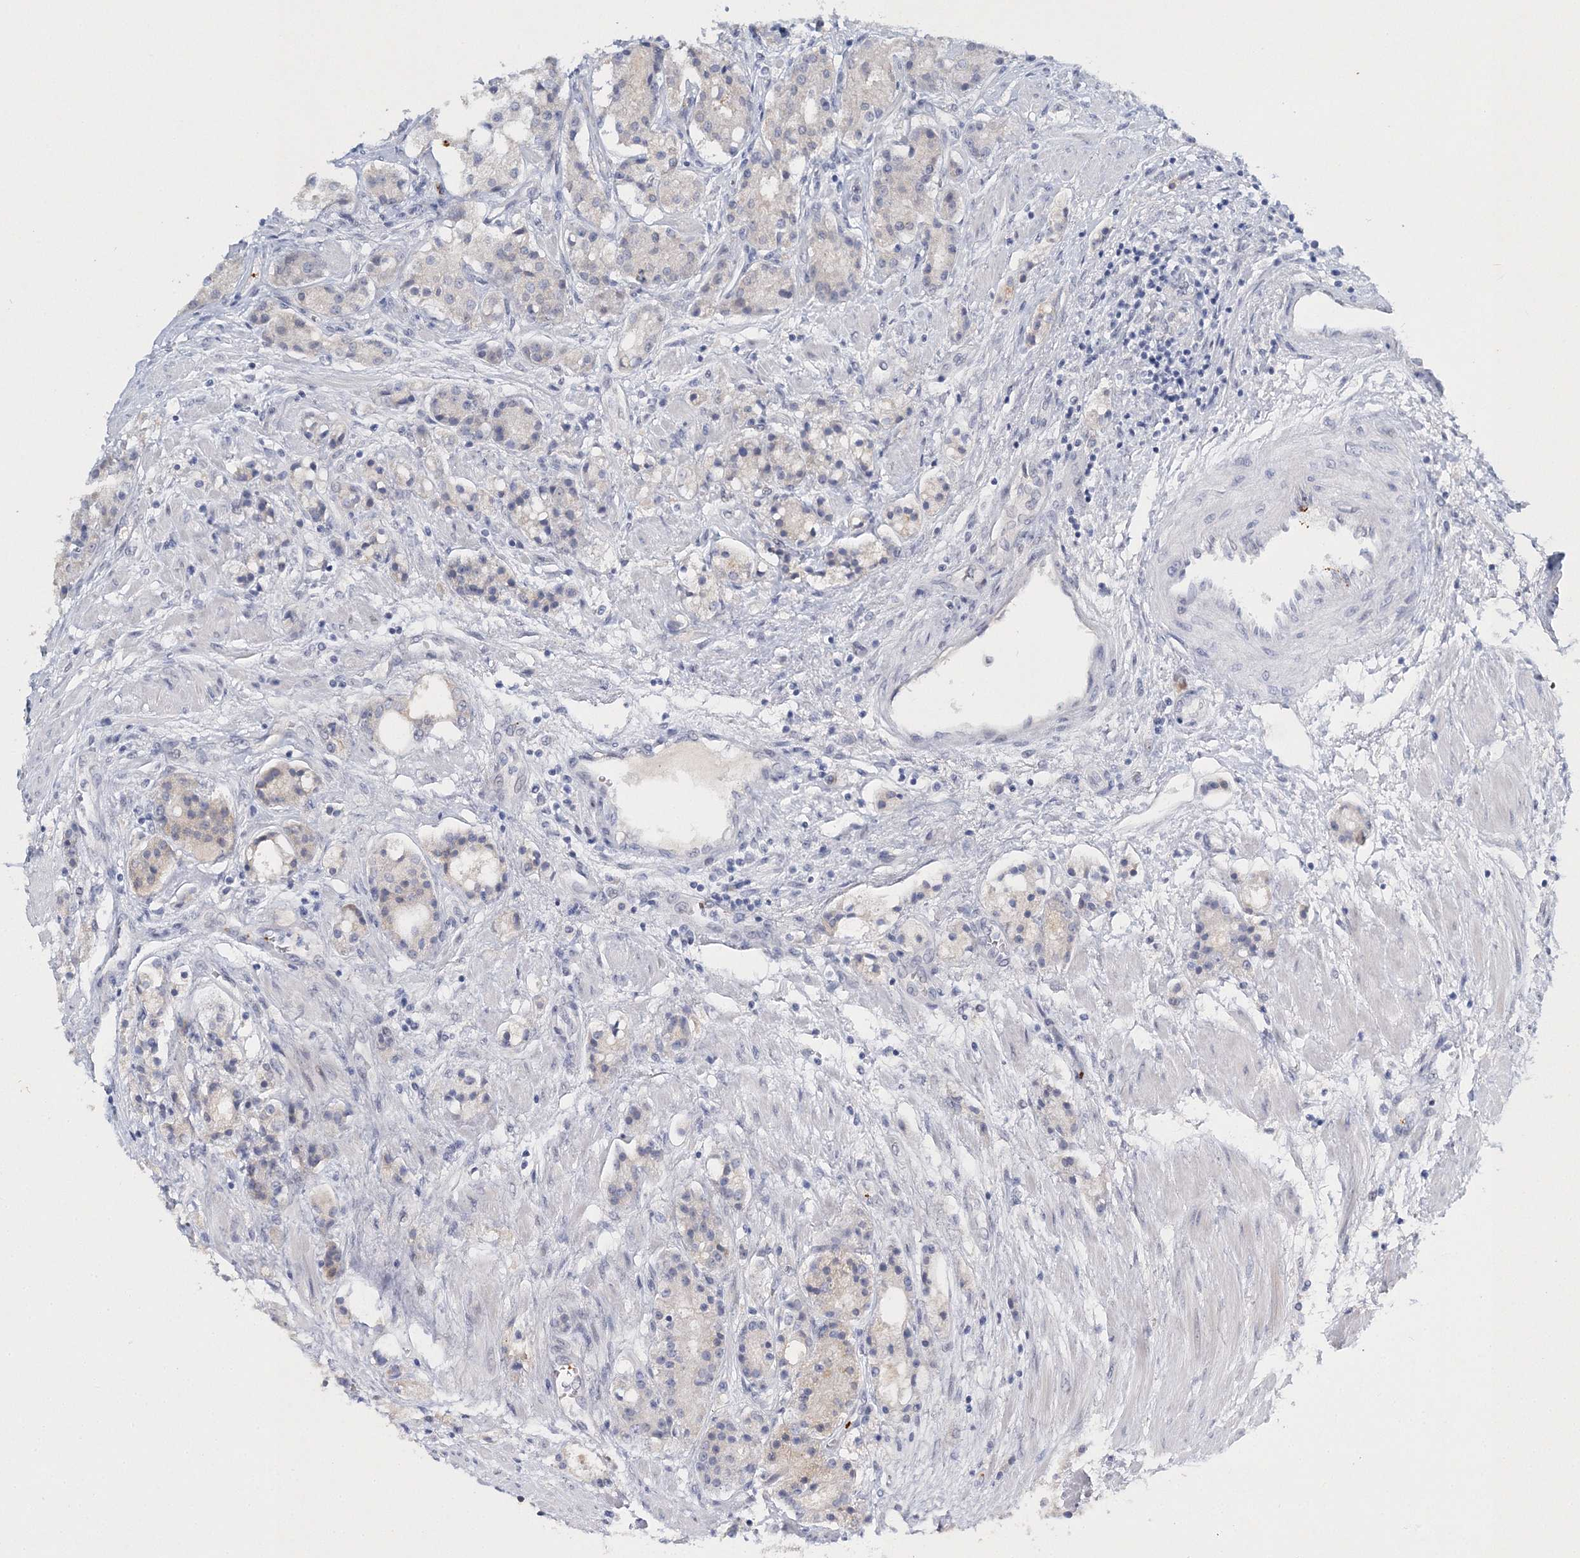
{"staining": {"intensity": "weak", "quantity": "<25%", "location": "cytoplasmic/membranous"}, "tissue": "prostate cancer", "cell_type": "Tumor cells", "image_type": "cancer", "snomed": [{"axis": "morphology", "description": "Adenocarcinoma, High grade"}, {"axis": "topography", "description": "Prostate"}], "caption": "DAB immunohistochemical staining of human prostate adenocarcinoma (high-grade) shows no significant expression in tumor cells.", "gene": "MYOZ2", "patient": {"sex": "male", "age": 60}}